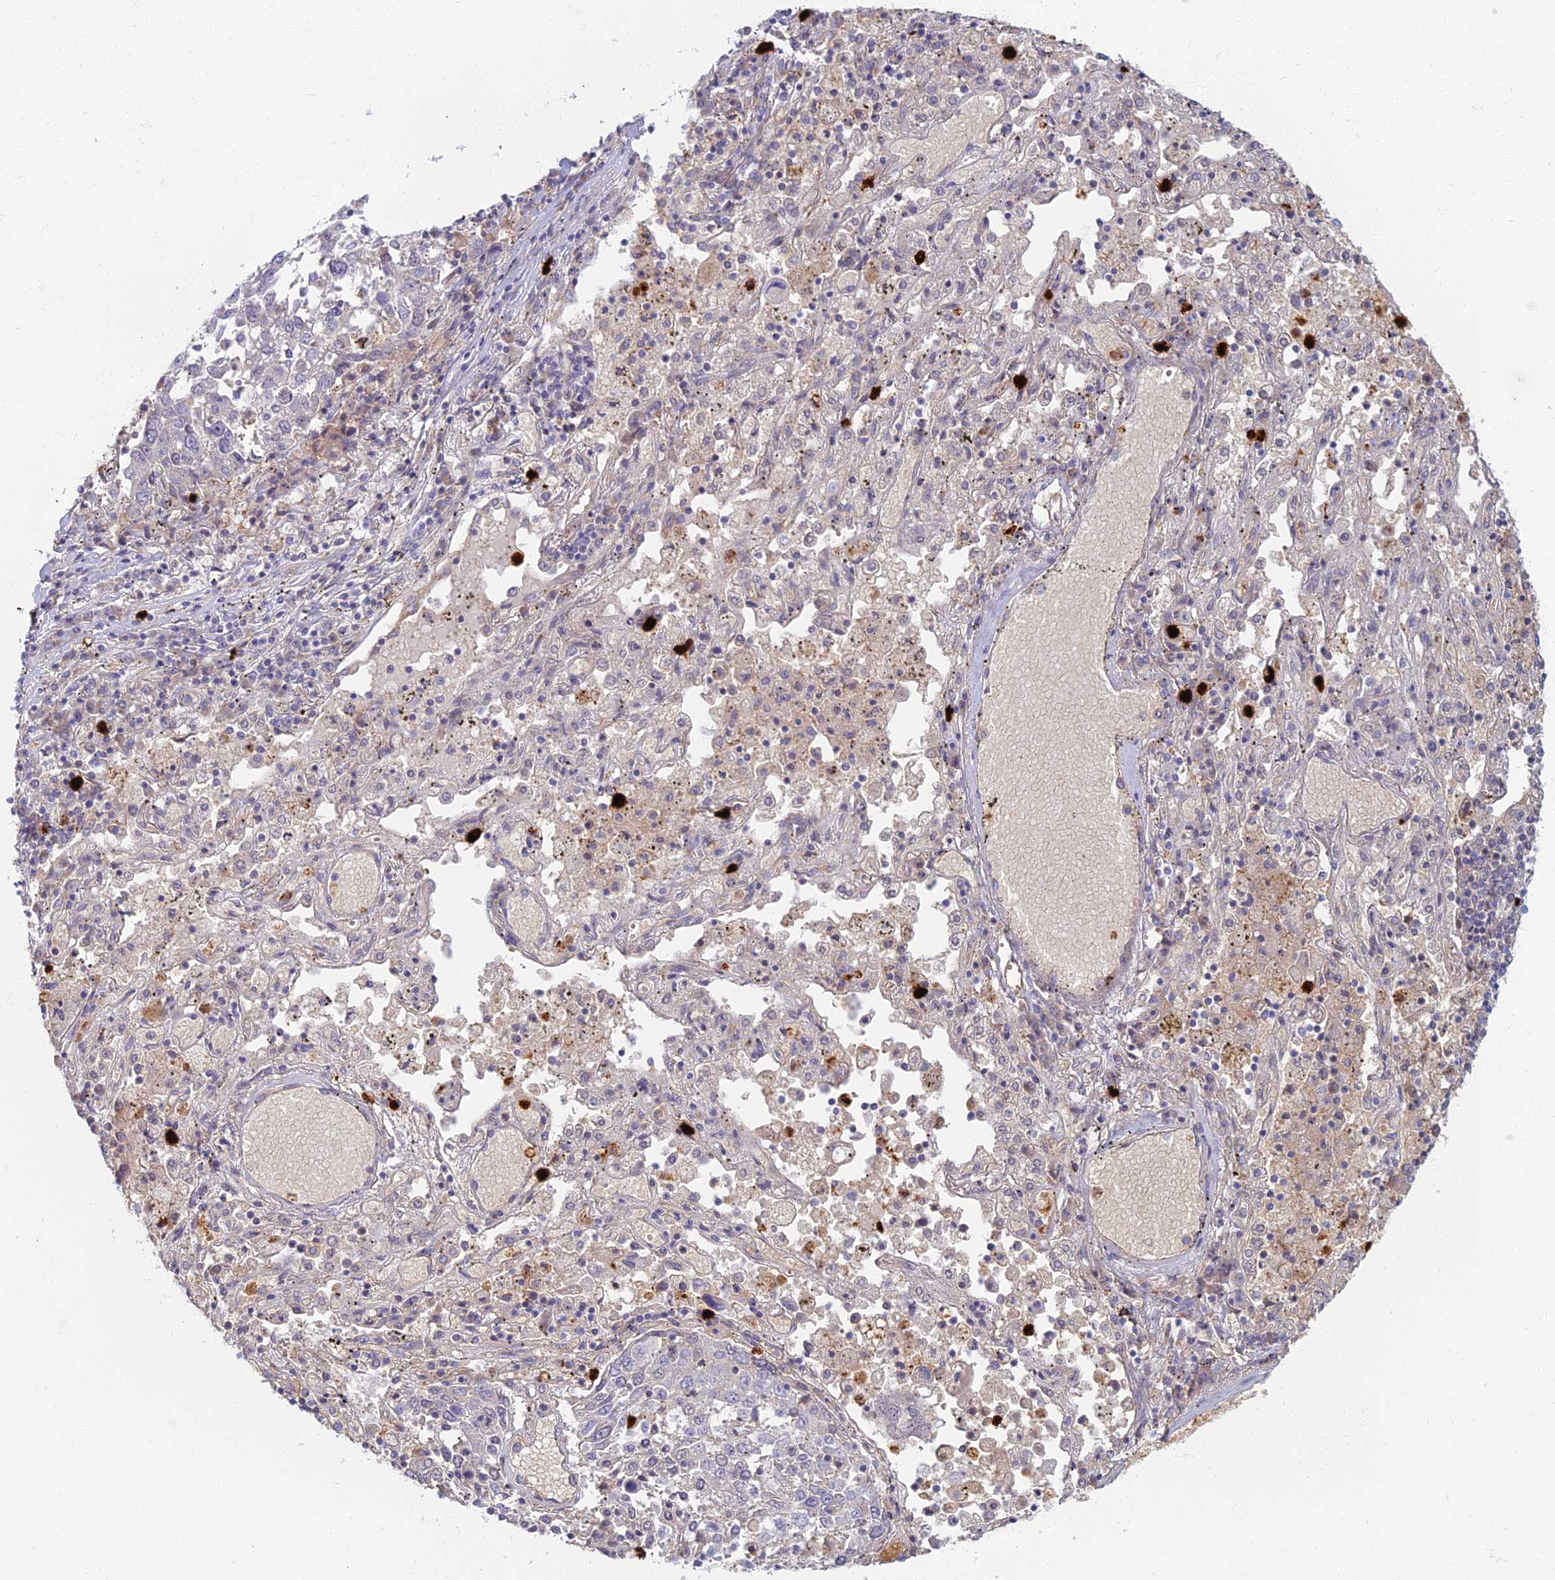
{"staining": {"intensity": "negative", "quantity": "none", "location": "none"}, "tissue": "lung cancer", "cell_type": "Tumor cells", "image_type": "cancer", "snomed": [{"axis": "morphology", "description": "Squamous cell carcinoma, NOS"}, {"axis": "topography", "description": "Lung"}], "caption": "A histopathology image of human squamous cell carcinoma (lung) is negative for staining in tumor cells.", "gene": "PROX2", "patient": {"sex": "male", "age": 65}}